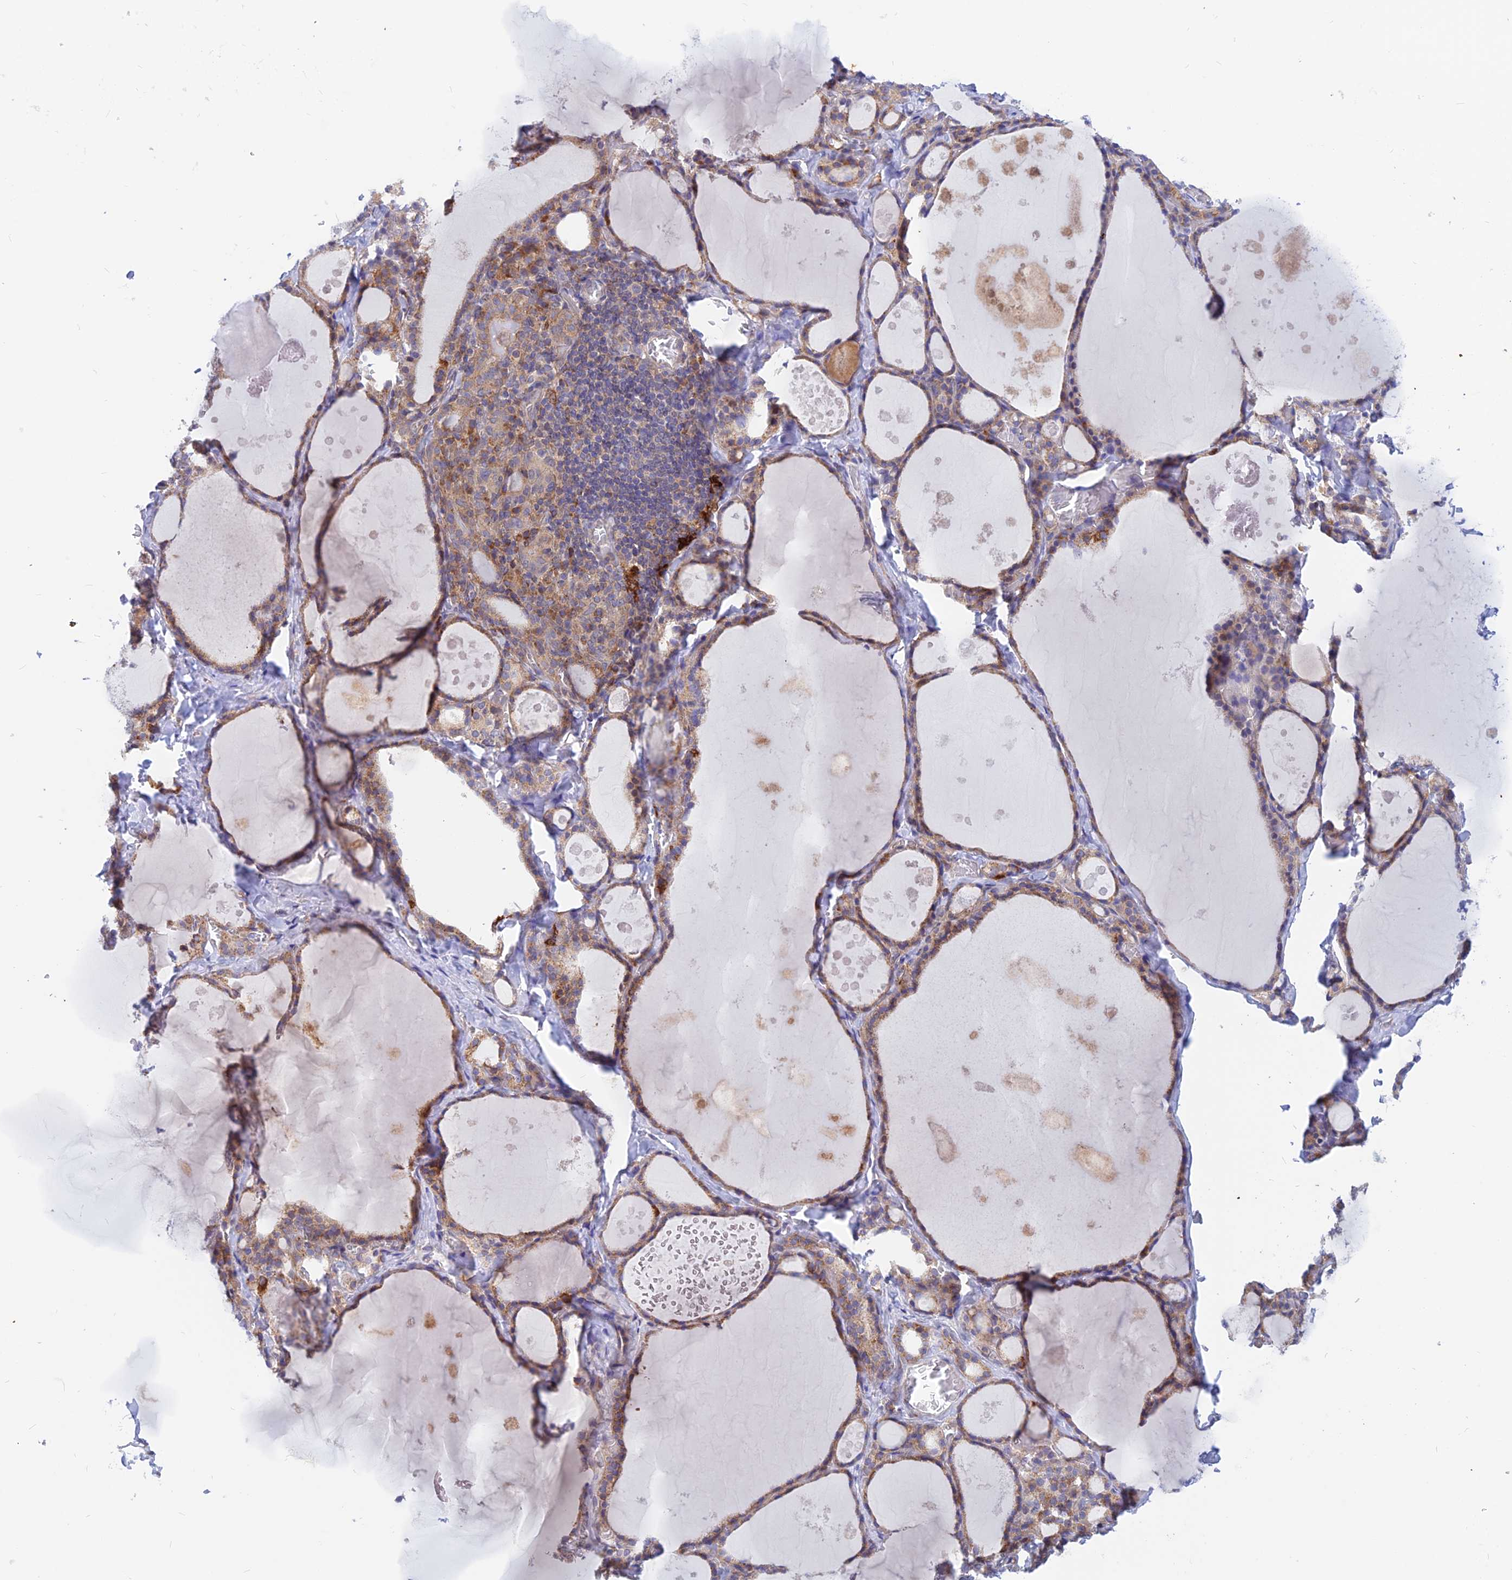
{"staining": {"intensity": "weak", "quantity": ">75%", "location": "cytoplasmic/membranous"}, "tissue": "thyroid gland", "cell_type": "Glandular cells", "image_type": "normal", "snomed": [{"axis": "morphology", "description": "Normal tissue, NOS"}, {"axis": "topography", "description": "Thyroid gland"}], "caption": "The immunohistochemical stain labels weak cytoplasmic/membranous expression in glandular cells of normal thyroid gland. Nuclei are stained in blue.", "gene": "DNAJC16", "patient": {"sex": "male", "age": 56}}